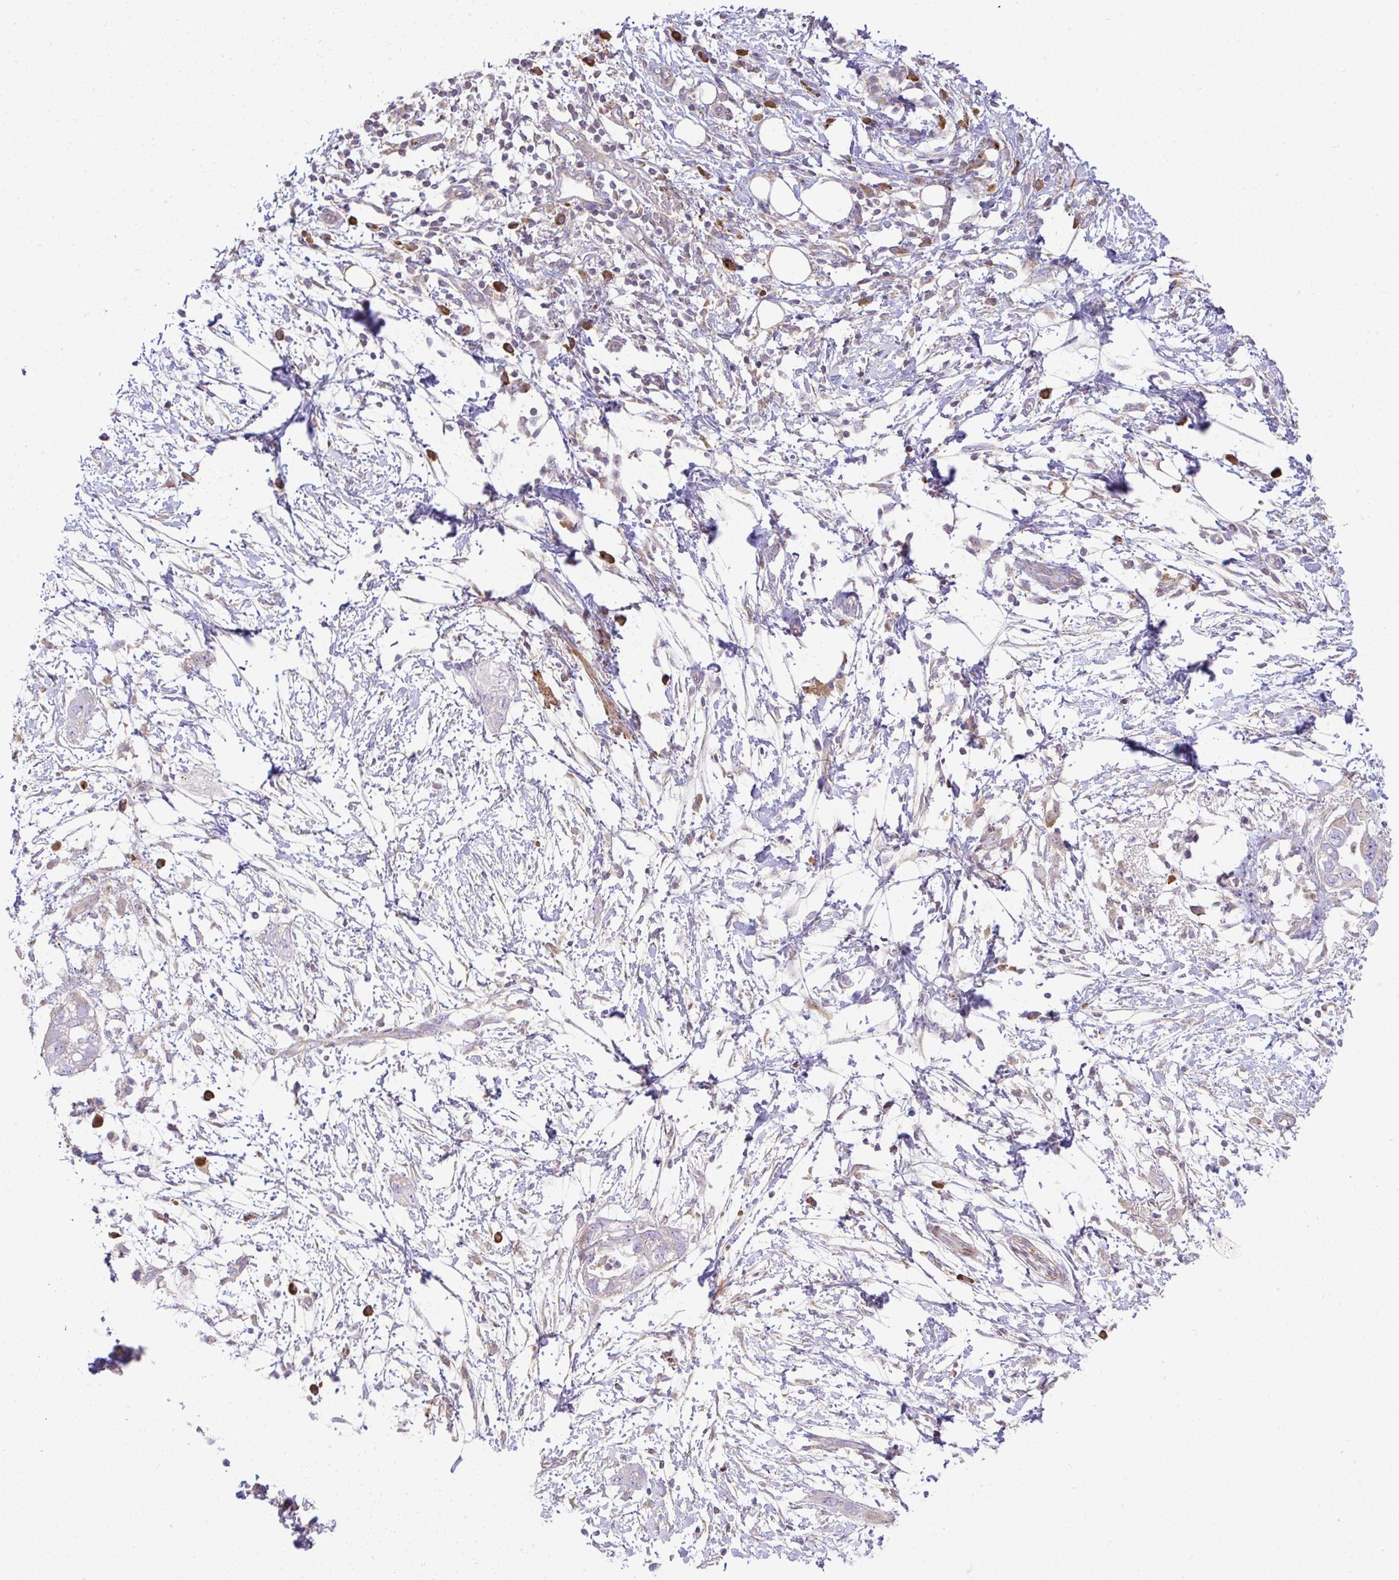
{"staining": {"intensity": "negative", "quantity": "none", "location": "none"}, "tissue": "pancreatic cancer", "cell_type": "Tumor cells", "image_type": "cancer", "snomed": [{"axis": "morphology", "description": "Adenocarcinoma, NOS"}, {"axis": "topography", "description": "Pancreas"}], "caption": "Immunohistochemistry micrograph of pancreatic cancer stained for a protein (brown), which reveals no expression in tumor cells.", "gene": "GRID2", "patient": {"sex": "female", "age": 72}}